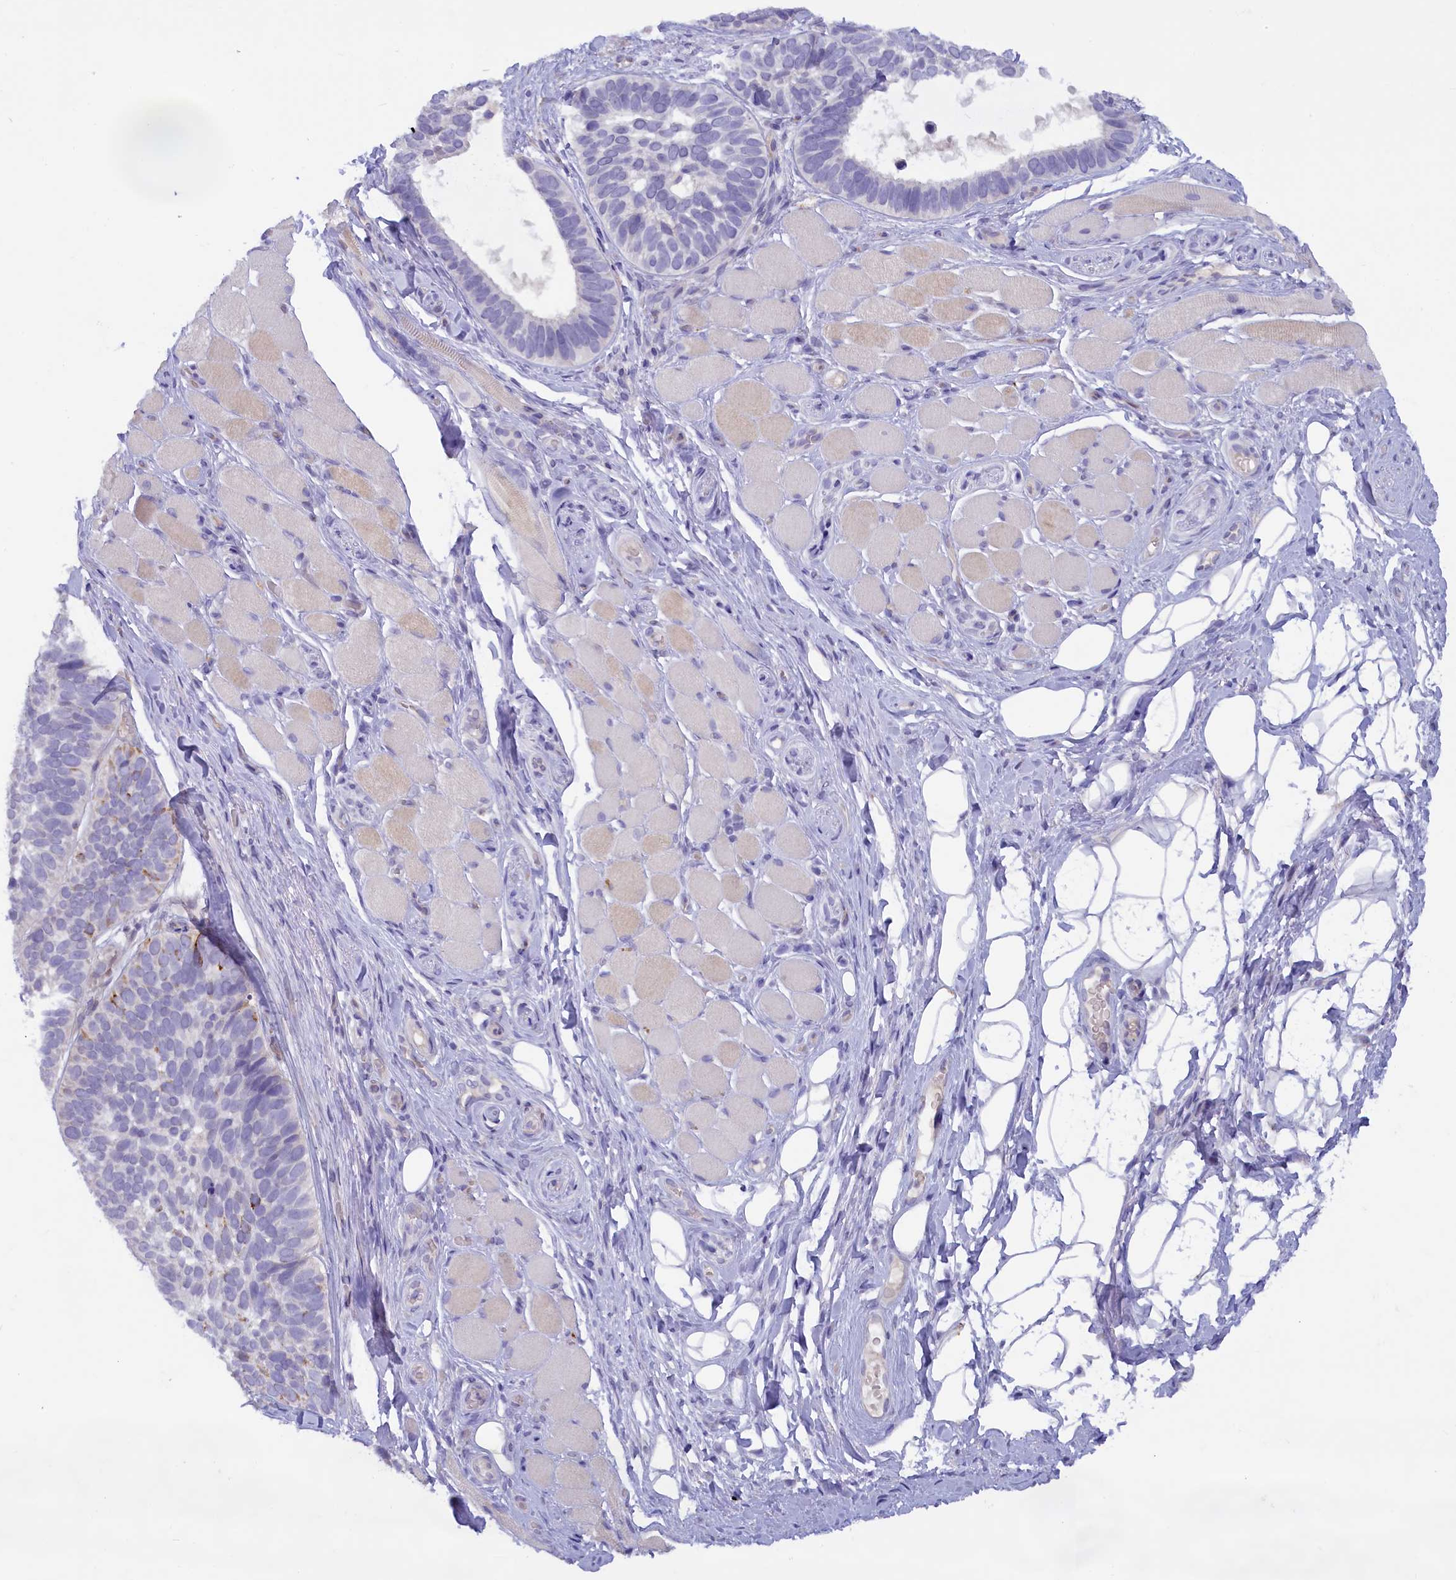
{"staining": {"intensity": "negative", "quantity": "none", "location": "none"}, "tissue": "skin cancer", "cell_type": "Tumor cells", "image_type": "cancer", "snomed": [{"axis": "morphology", "description": "Basal cell carcinoma"}, {"axis": "topography", "description": "Skin"}], "caption": "Histopathology image shows no protein staining in tumor cells of skin basal cell carcinoma tissue.", "gene": "ZSWIM4", "patient": {"sex": "male", "age": 62}}